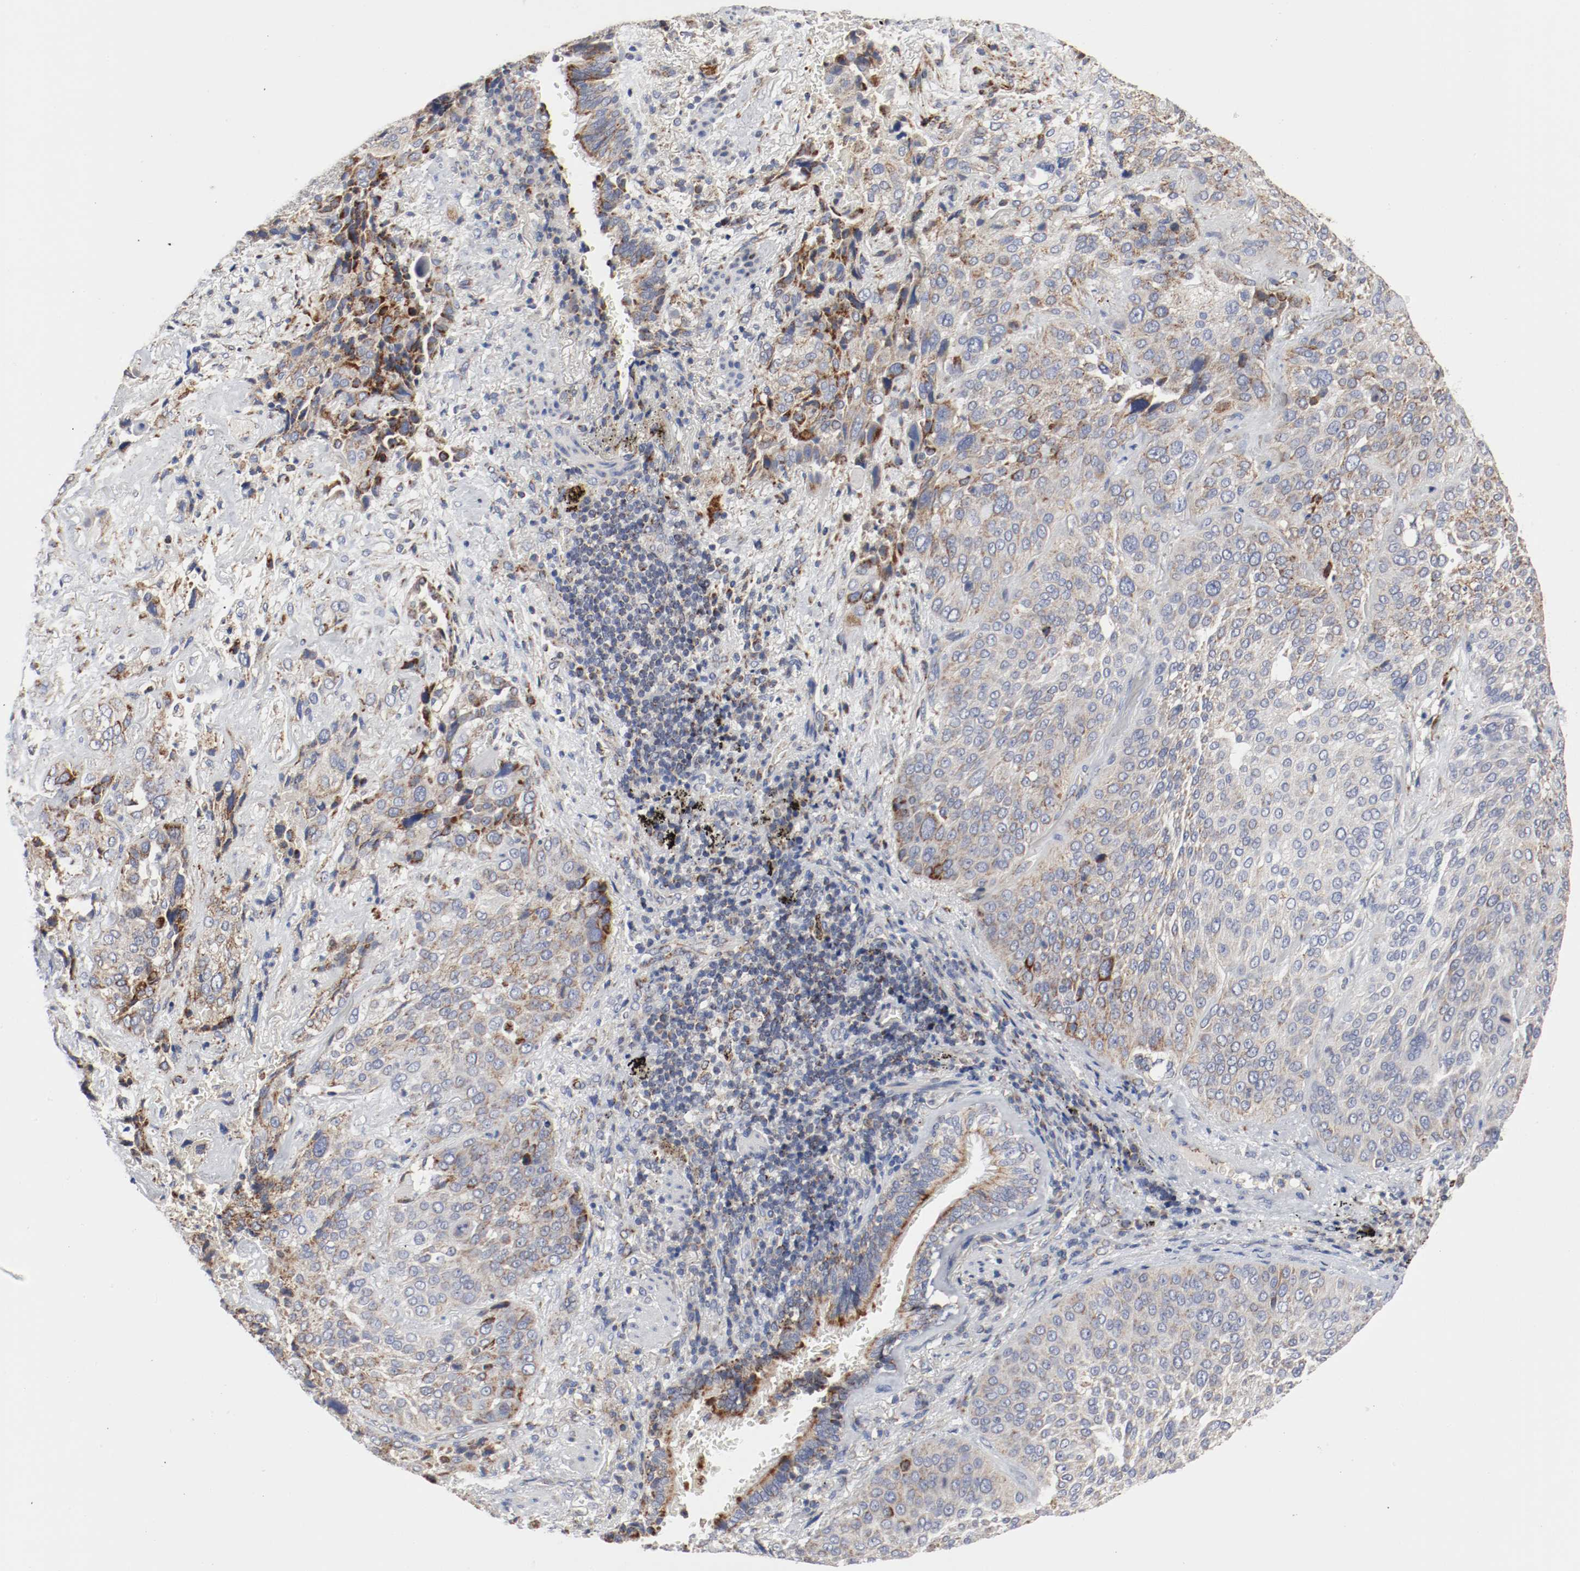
{"staining": {"intensity": "moderate", "quantity": "25%-75%", "location": "cytoplasmic/membranous"}, "tissue": "lung cancer", "cell_type": "Tumor cells", "image_type": "cancer", "snomed": [{"axis": "morphology", "description": "Squamous cell carcinoma, NOS"}, {"axis": "topography", "description": "Lung"}], "caption": "The micrograph displays immunohistochemical staining of squamous cell carcinoma (lung). There is moderate cytoplasmic/membranous positivity is present in approximately 25%-75% of tumor cells. (DAB = brown stain, brightfield microscopy at high magnification).", "gene": "AFG3L2", "patient": {"sex": "male", "age": 54}}